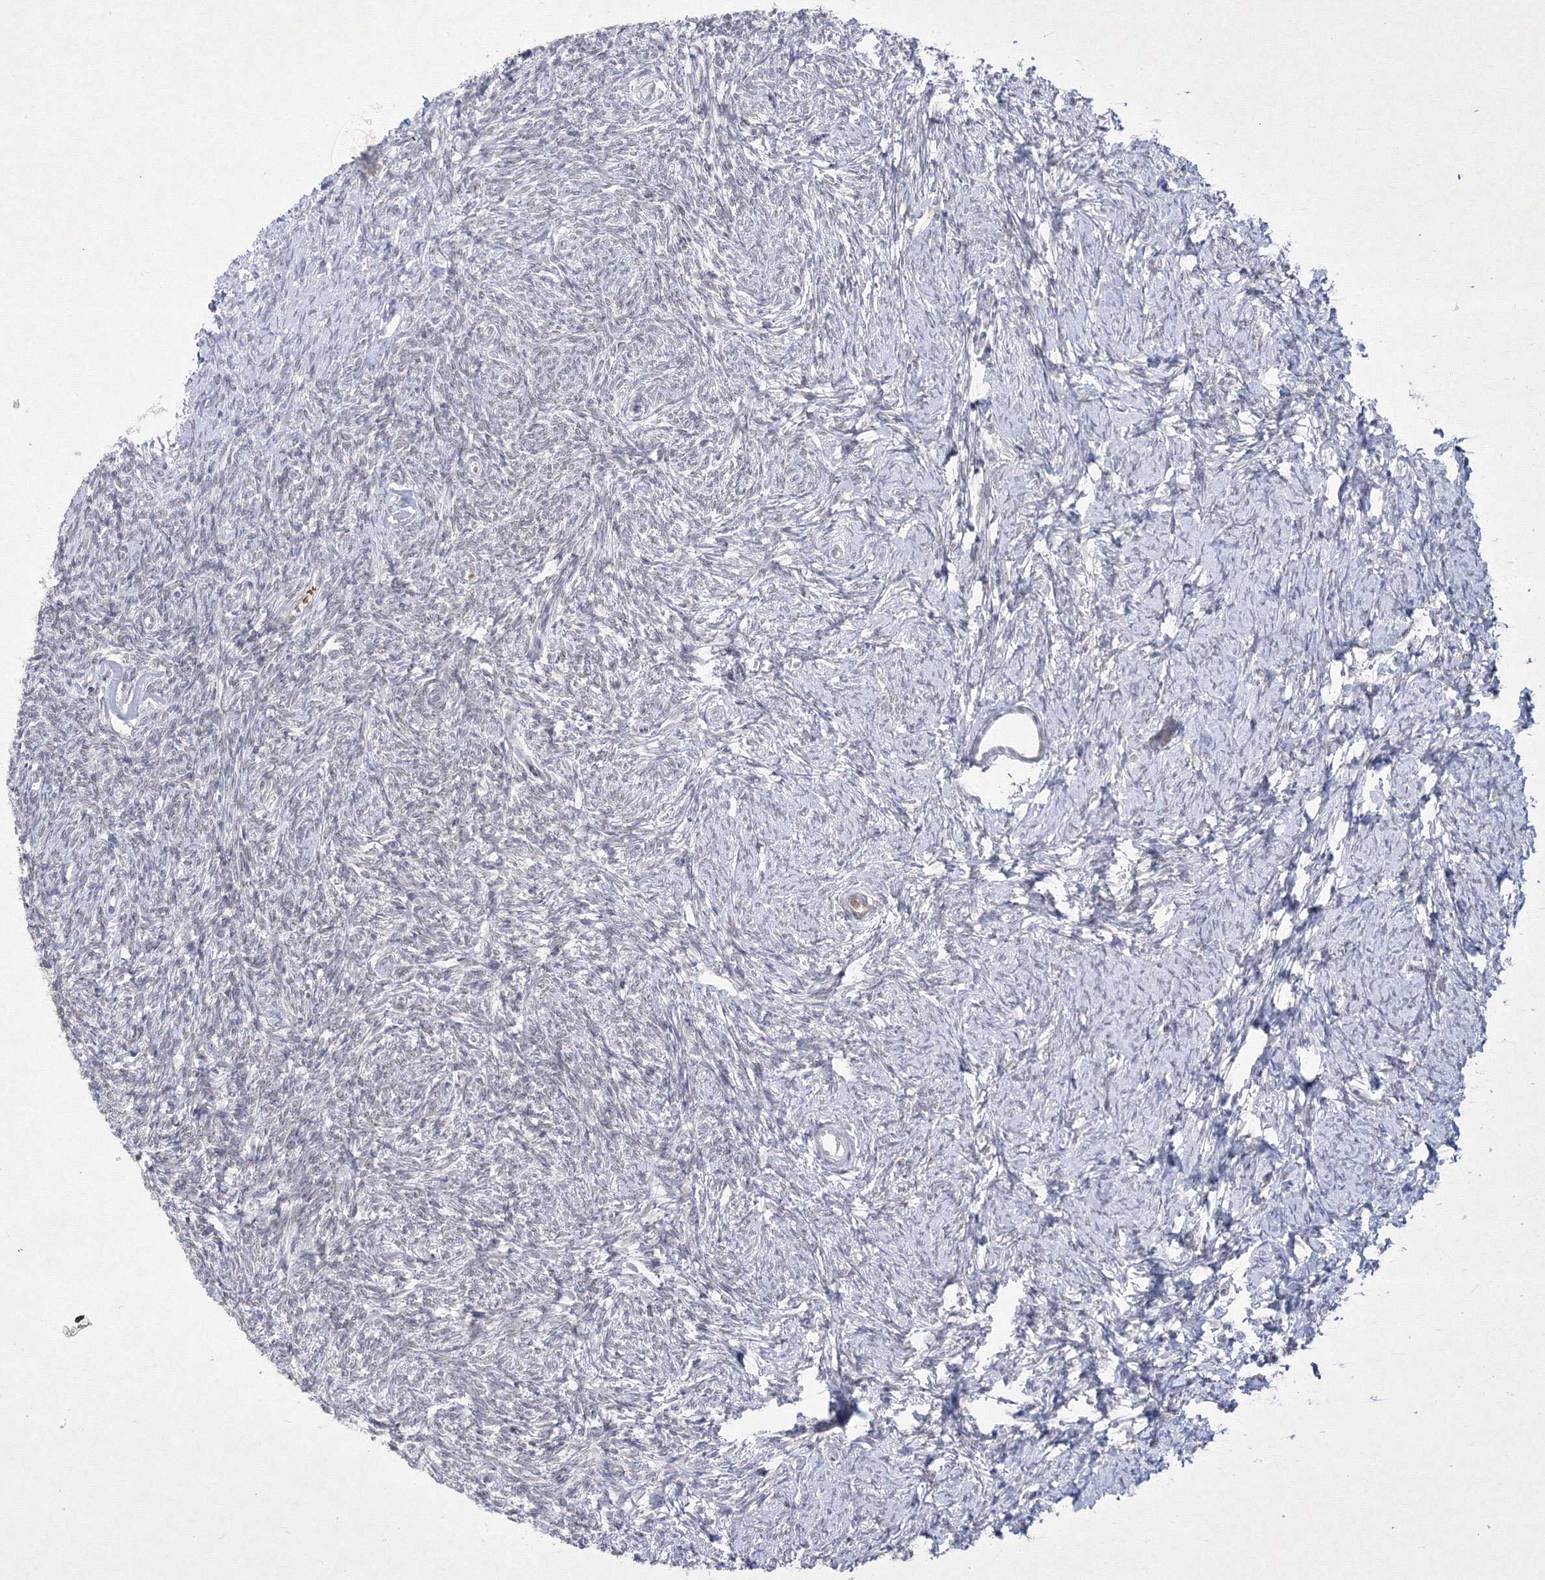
{"staining": {"intensity": "weak", "quantity": "25%-75%", "location": "cytoplasmic/membranous"}, "tissue": "ovary", "cell_type": "Follicle cells", "image_type": "normal", "snomed": [{"axis": "morphology", "description": "Normal tissue, NOS"}, {"axis": "morphology", "description": "Cyst, NOS"}, {"axis": "topography", "description": "Ovary"}], "caption": "Protein expression by immunohistochemistry exhibits weak cytoplasmic/membranous expression in about 25%-75% of follicle cells in benign ovary. (DAB IHC with brightfield microscopy, high magnification).", "gene": "NXPE3", "patient": {"sex": "female", "age": 33}}